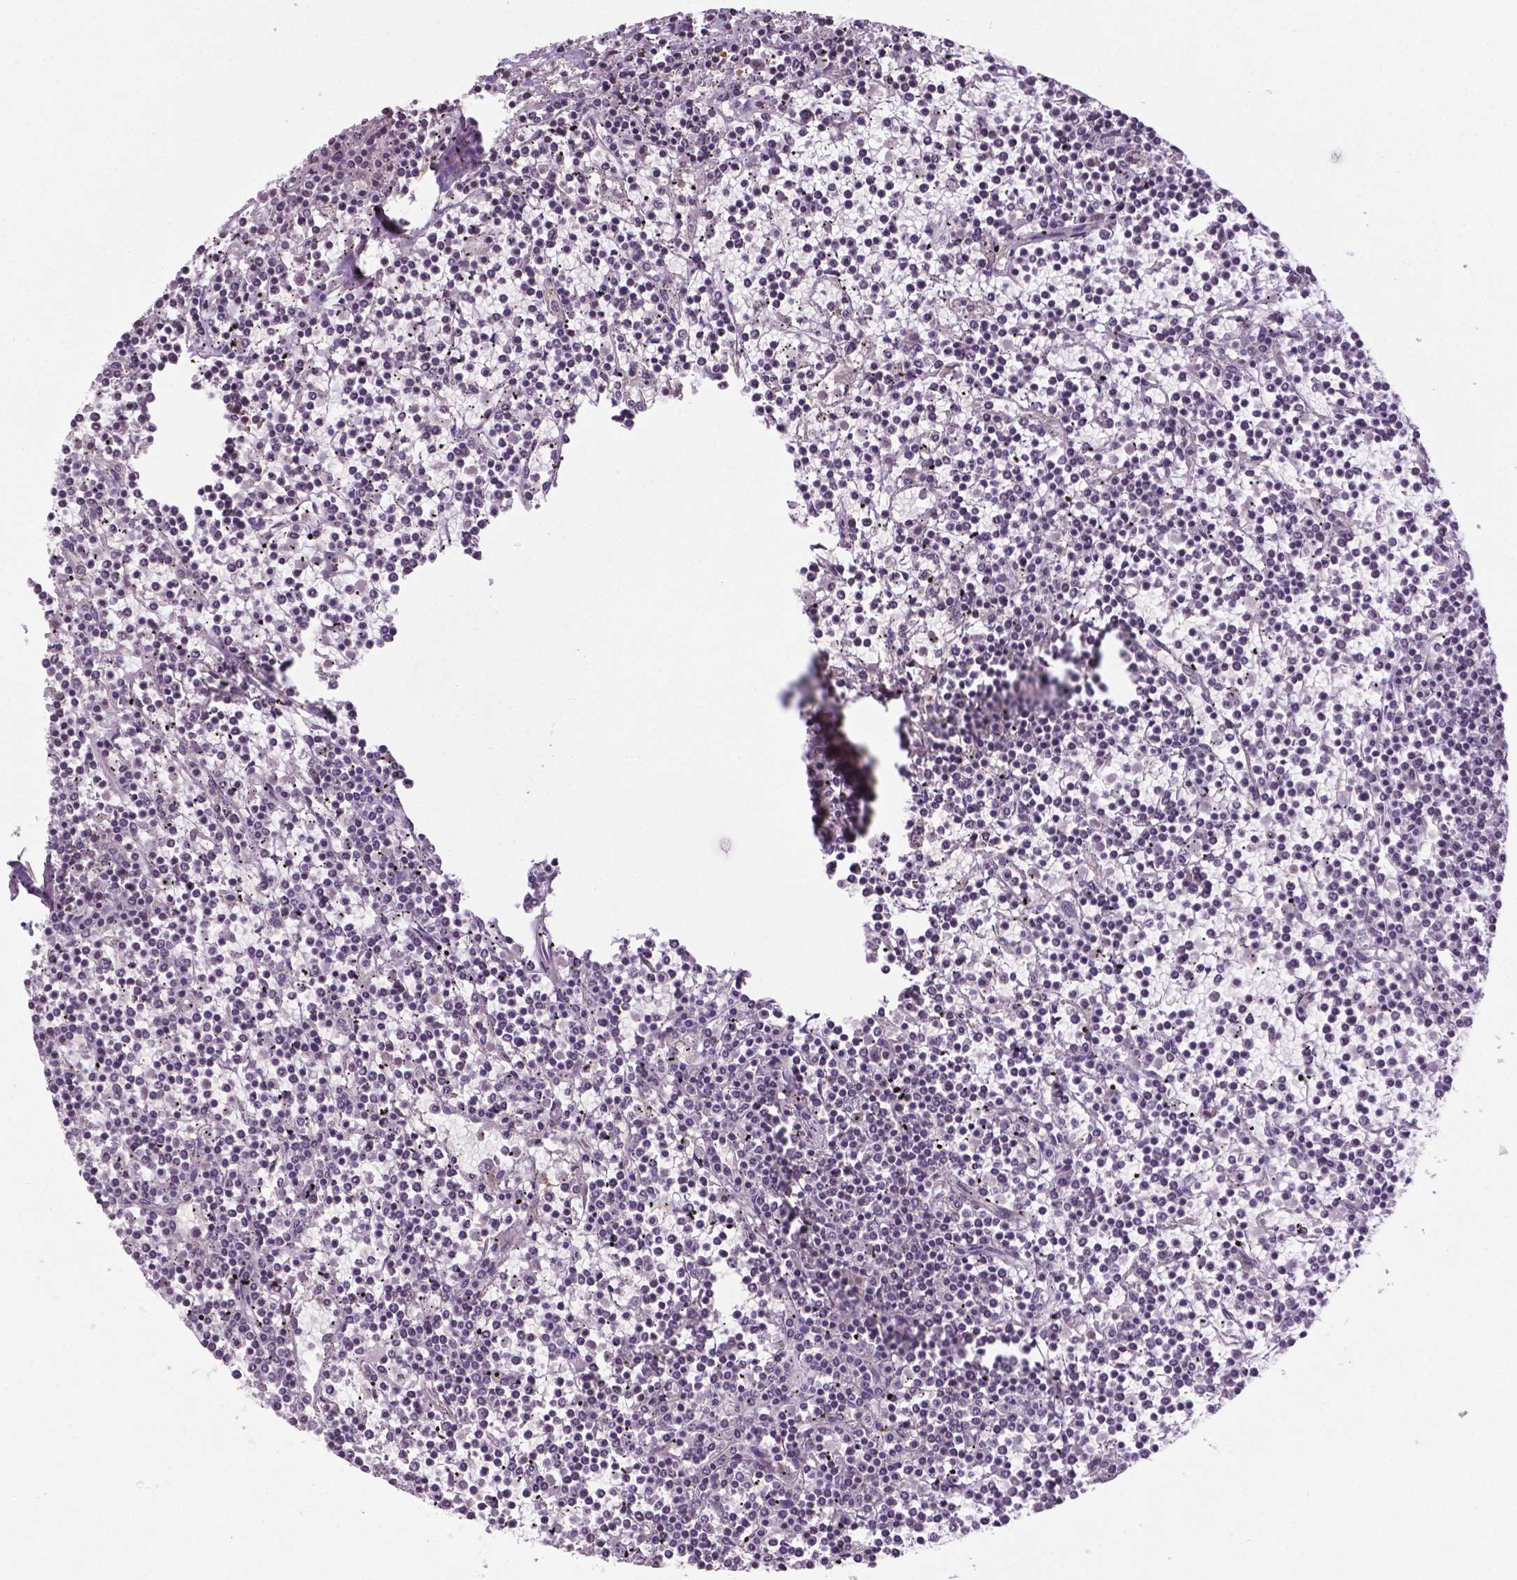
{"staining": {"intensity": "negative", "quantity": "none", "location": "none"}, "tissue": "lymphoma", "cell_type": "Tumor cells", "image_type": "cancer", "snomed": [{"axis": "morphology", "description": "Malignant lymphoma, non-Hodgkin's type, Low grade"}, {"axis": "topography", "description": "Spleen"}], "caption": "Immunohistochemistry (IHC) histopathology image of lymphoma stained for a protein (brown), which demonstrates no positivity in tumor cells. (DAB immunohistochemistry, high magnification).", "gene": "ANKRD54", "patient": {"sex": "female", "age": 19}}